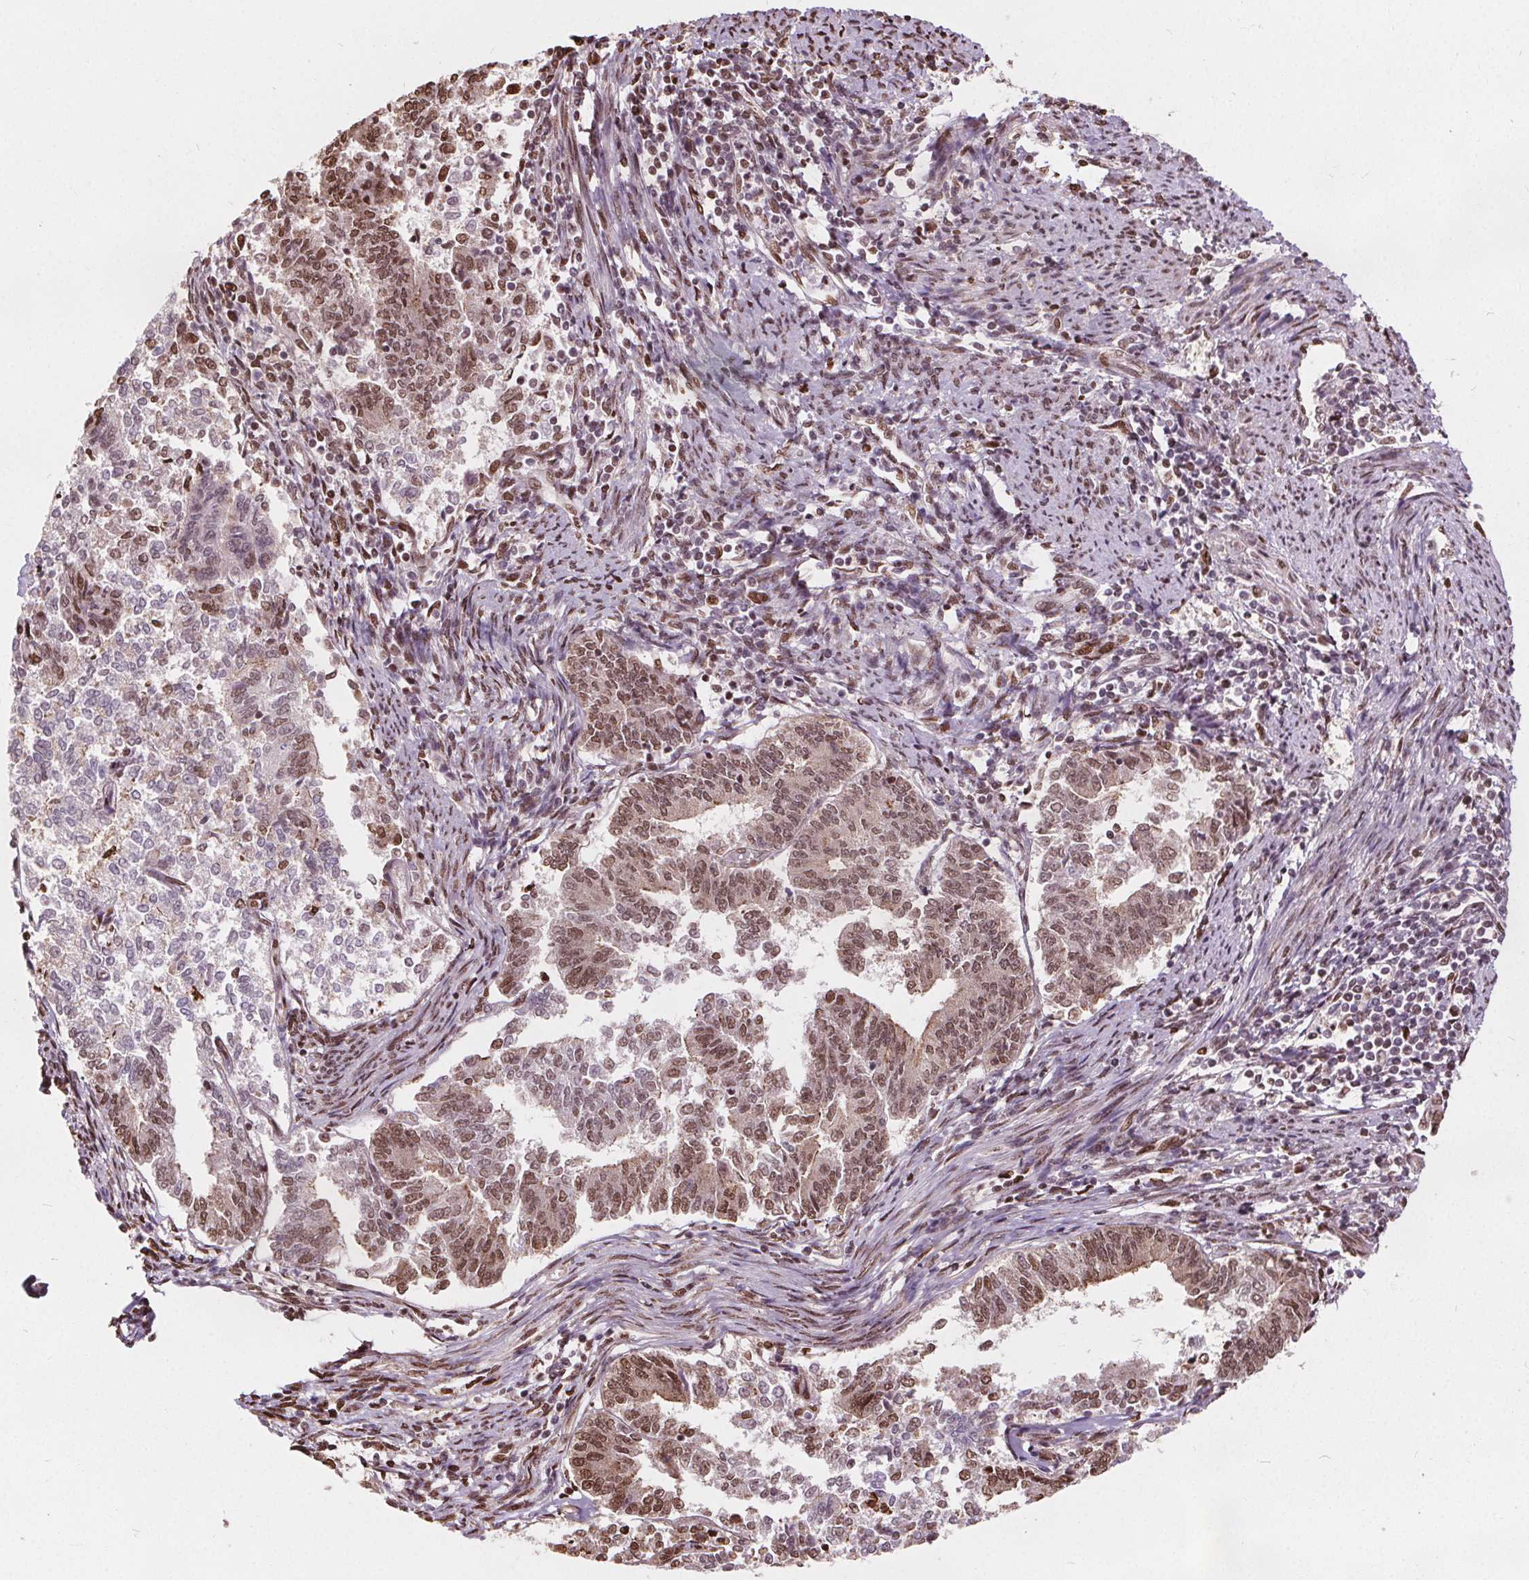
{"staining": {"intensity": "moderate", "quantity": ">75%", "location": "nuclear"}, "tissue": "endometrial cancer", "cell_type": "Tumor cells", "image_type": "cancer", "snomed": [{"axis": "morphology", "description": "Adenocarcinoma, NOS"}, {"axis": "topography", "description": "Endometrium"}], "caption": "IHC staining of adenocarcinoma (endometrial), which shows medium levels of moderate nuclear positivity in approximately >75% of tumor cells indicating moderate nuclear protein staining. The staining was performed using DAB (brown) for protein detection and nuclei were counterstained in hematoxylin (blue).", "gene": "ISLR2", "patient": {"sex": "female", "age": 65}}